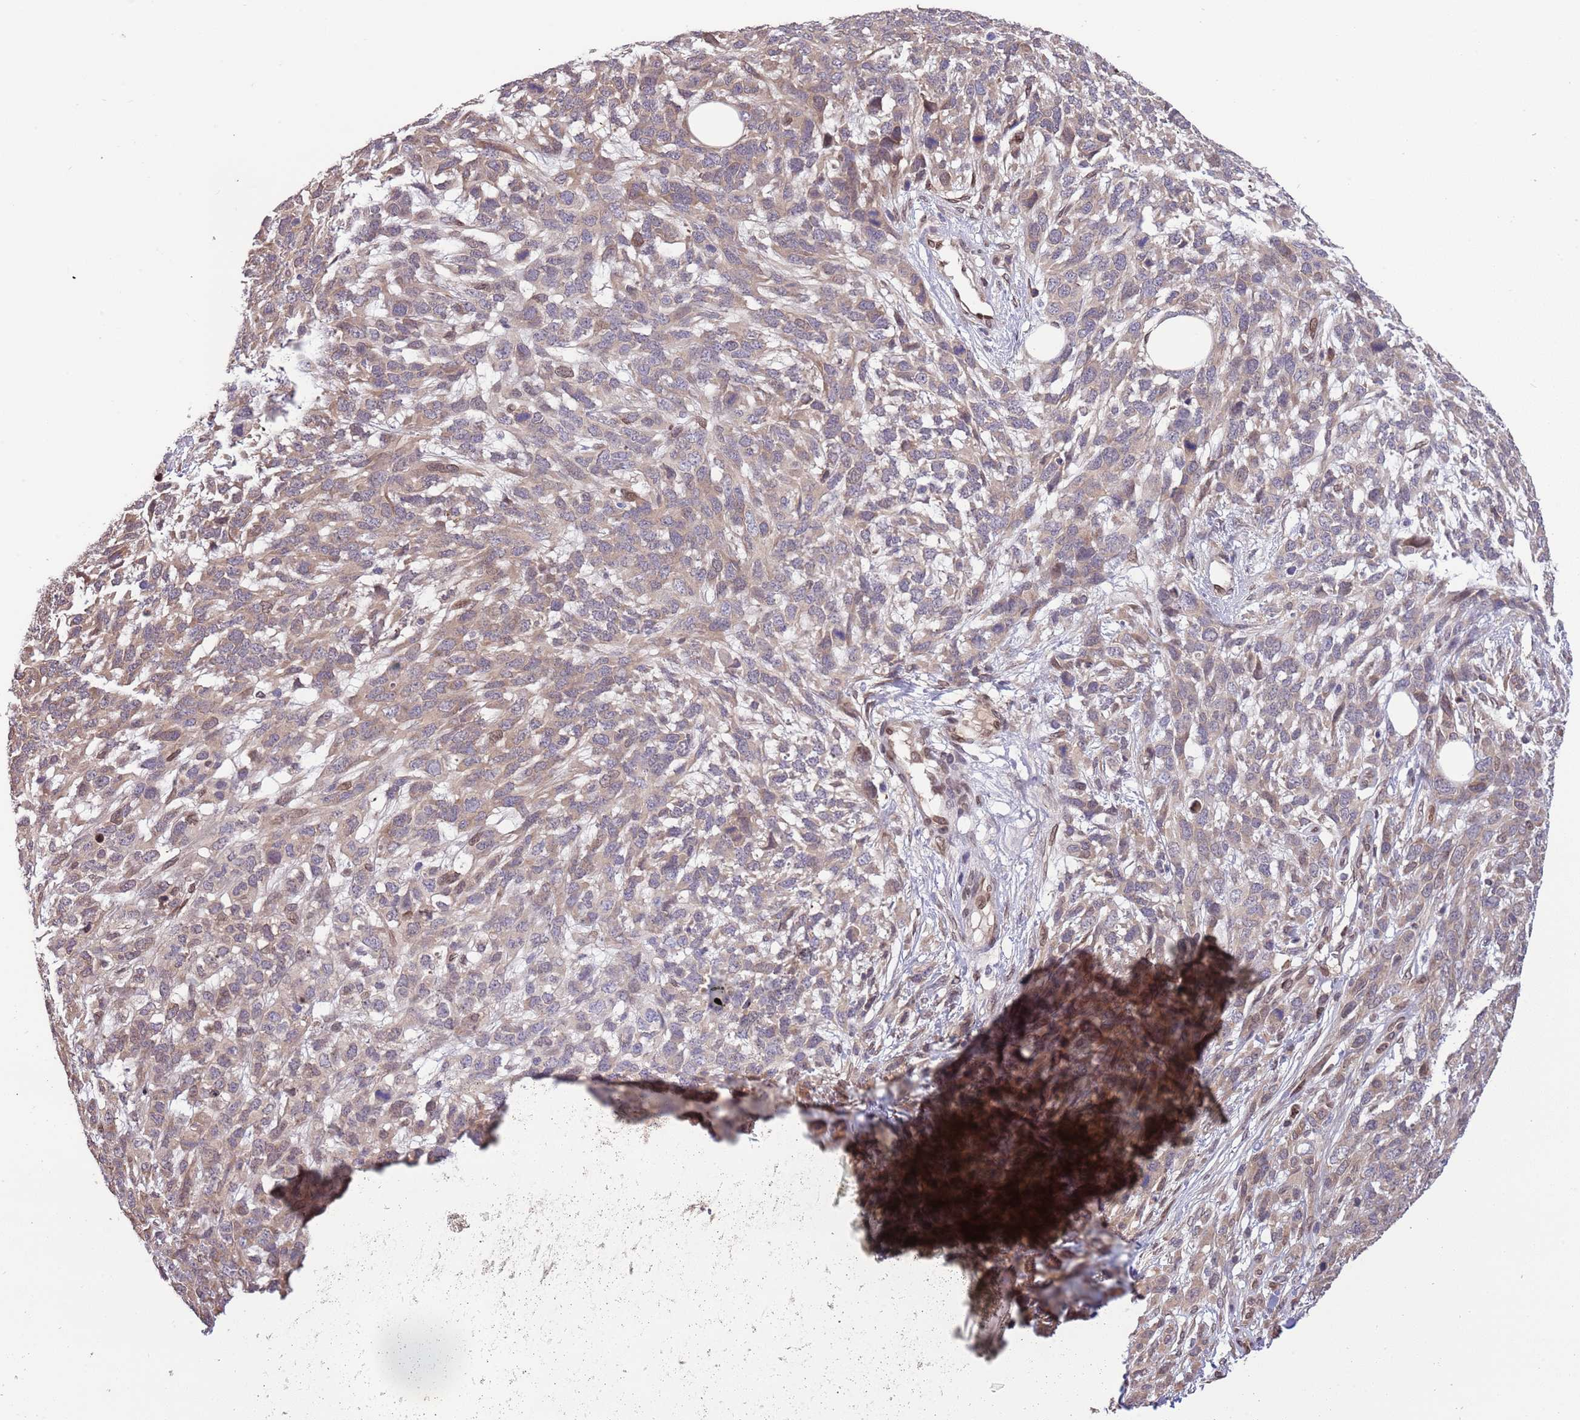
{"staining": {"intensity": "weak", "quantity": "25%-75%", "location": "cytoplasmic/membranous,nuclear"}, "tissue": "melanoma", "cell_type": "Tumor cells", "image_type": "cancer", "snomed": [{"axis": "morphology", "description": "Normal morphology"}, {"axis": "morphology", "description": "Malignant melanoma, NOS"}, {"axis": "topography", "description": "Skin"}], "caption": "Brown immunohistochemical staining in human malignant melanoma exhibits weak cytoplasmic/membranous and nuclear staining in approximately 25%-75% of tumor cells. Using DAB (brown) and hematoxylin (blue) stains, captured at high magnification using brightfield microscopy.", "gene": "ZNF665", "patient": {"sex": "female", "age": 72}}